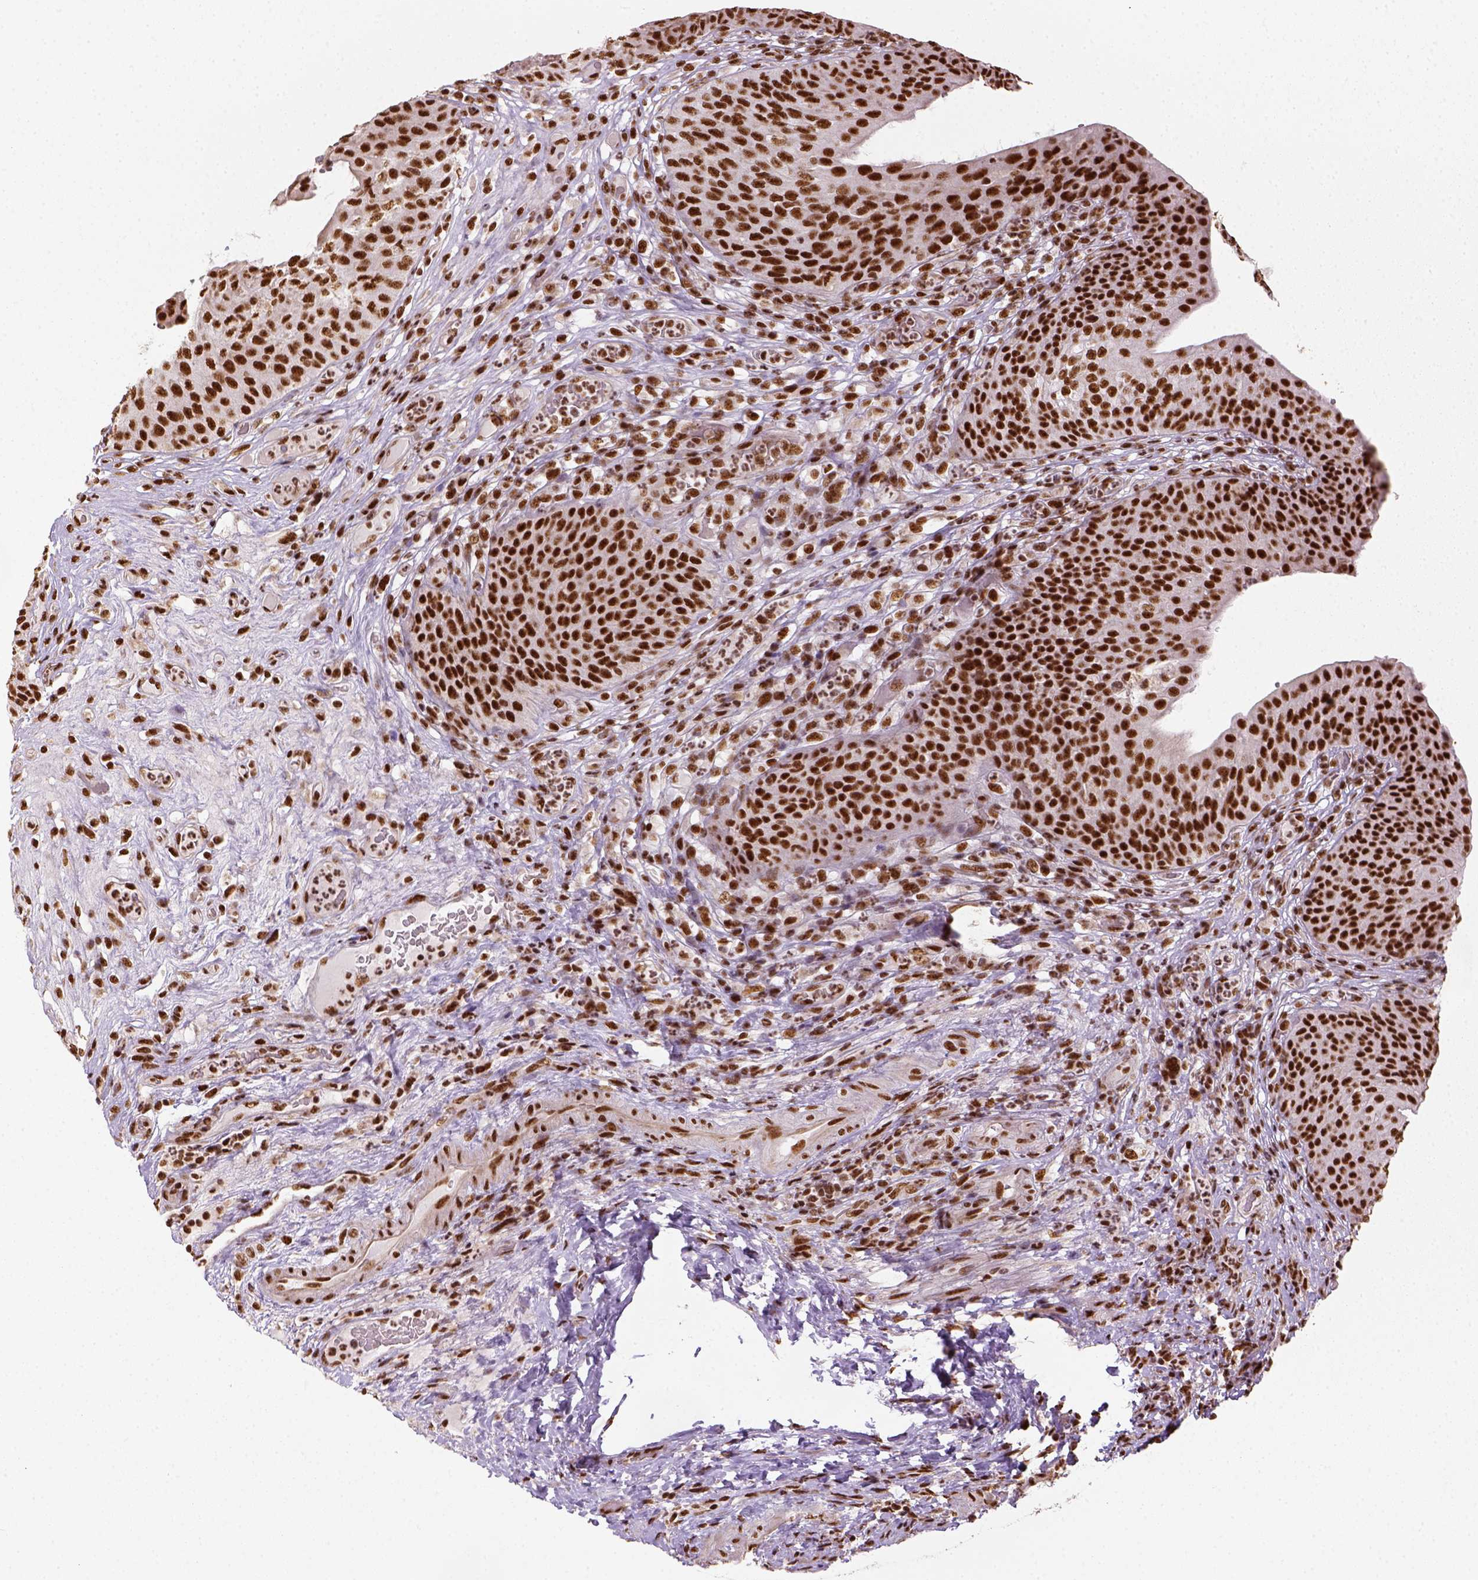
{"staining": {"intensity": "strong", "quantity": ">75%", "location": "nuclear"}, "tissue": "urinary bladder", "cell_type": "Urothelial cells", "image_type": "normal", "snomed": [{"axis": "morphology", "description": "Normal tissue, NOS"}, {"axis": "topography", "description": "Urinary bladder"}, {"axis": "topography", "description": "Peripheral nerve tissue"}], "caption": "This image demonstrates immunohistochemistry (IHC) staining of normal urinary bladder, with high strong nuclear positivity in approximately >75% of urothelial cells.", "gene": "CCAR1", "patient": {"sex": "male", "age": 66}}